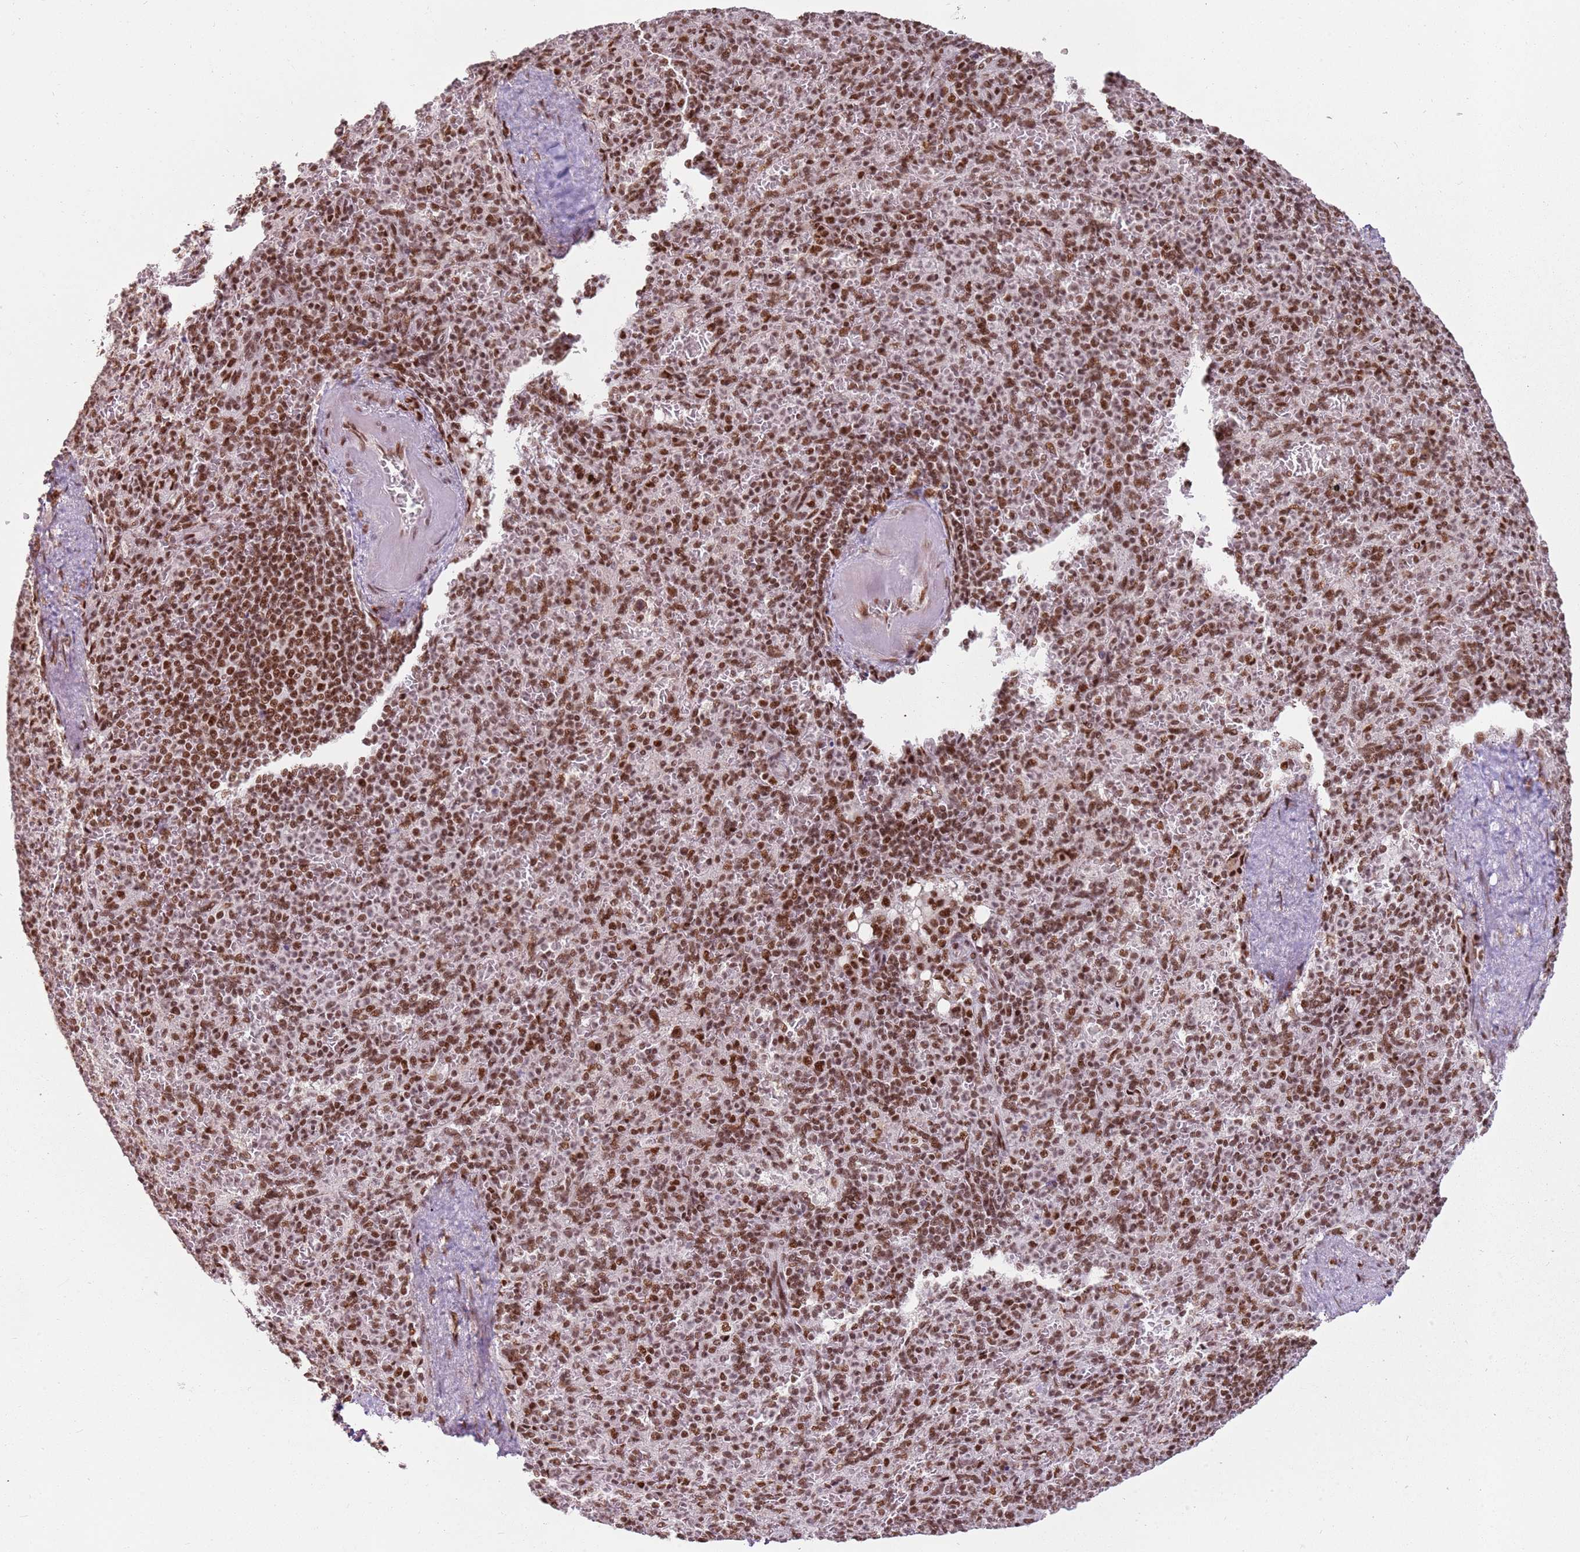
{"staining": {"intensity": "moderate", "quantity": ">75%", "location": "nuclear"}, "tissue": "spleen", "cell_type": "Cells in red pulp", "image_type": "normal", "snomed": [{"axis": "morphology", "description": "Normal tissue, NOS"}, {"axis": "topography", "description": "Spleen"}], "caption": "Moderate nuclear expression for a protein is present in about >75% of cells in red pulp of benign spleen using immunohistochemistry.", "gene": "TENT4A", "patient": {"sex": "female", "age": 74}}